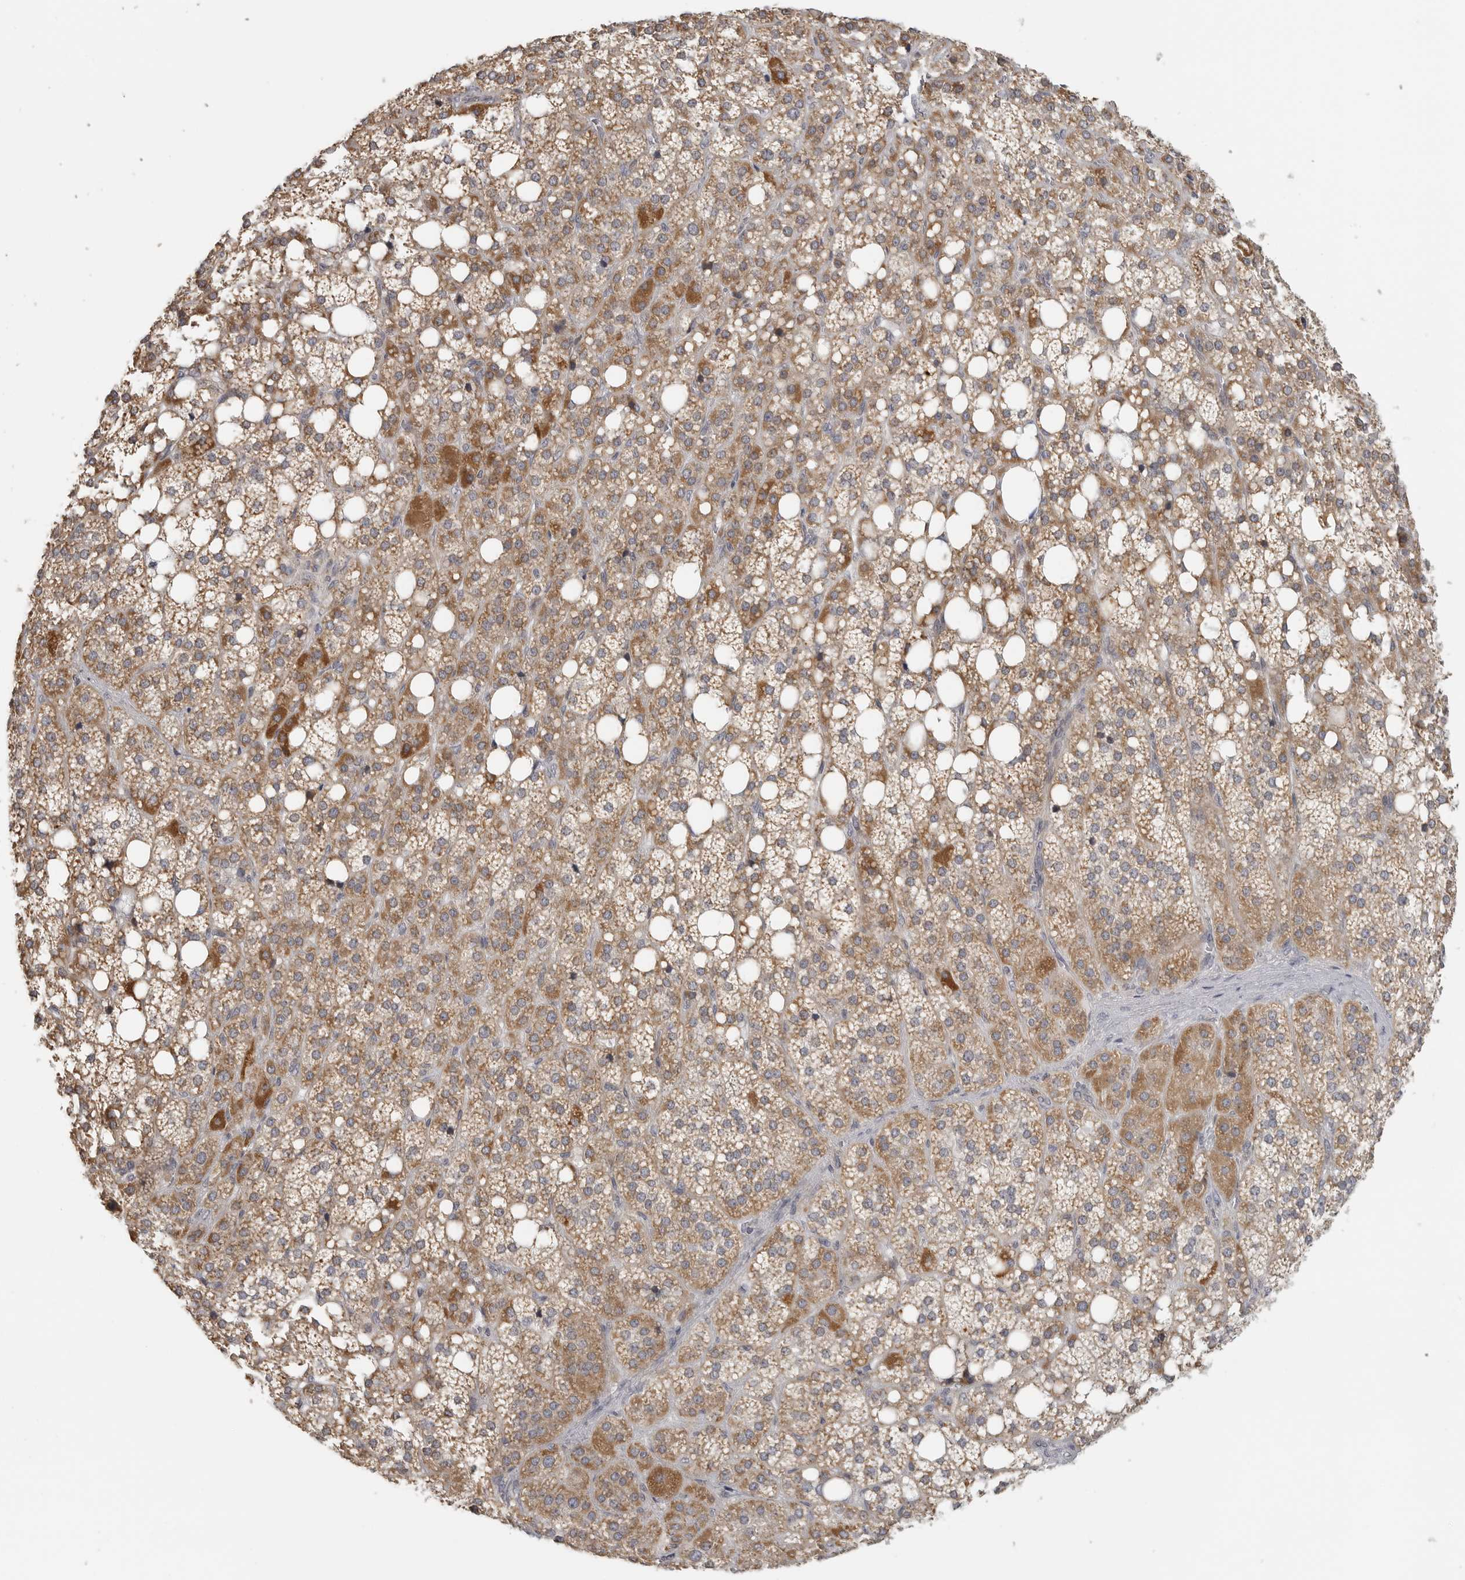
{"staining": {"intensity": "moderate", "quantity": "25%-75%", "location": "cytoplasmic/membranous"}, "tissue": "adrenal gland", "cell_type": "Glandular cells", "image_type": "normal", "snomed": [{"axis": "morphology", "description": "Normal tissue, NOS"}, {"axis": "topography", "description": "Adrenal gland"}], "caption": "An immunohistochemistry (IHC) photomicrograph of normal tissue is shown. Protein staining in brown labels moderate cytoplasmic/membranous positivity in adrenal gland within glandular cells. (DAB (3,3'-diaminobenzidine) IHC, brown staining for protein, blue staining for nuclei).", "gene": "RXFP3", "patient": {"sex": "female", "age": 59}}